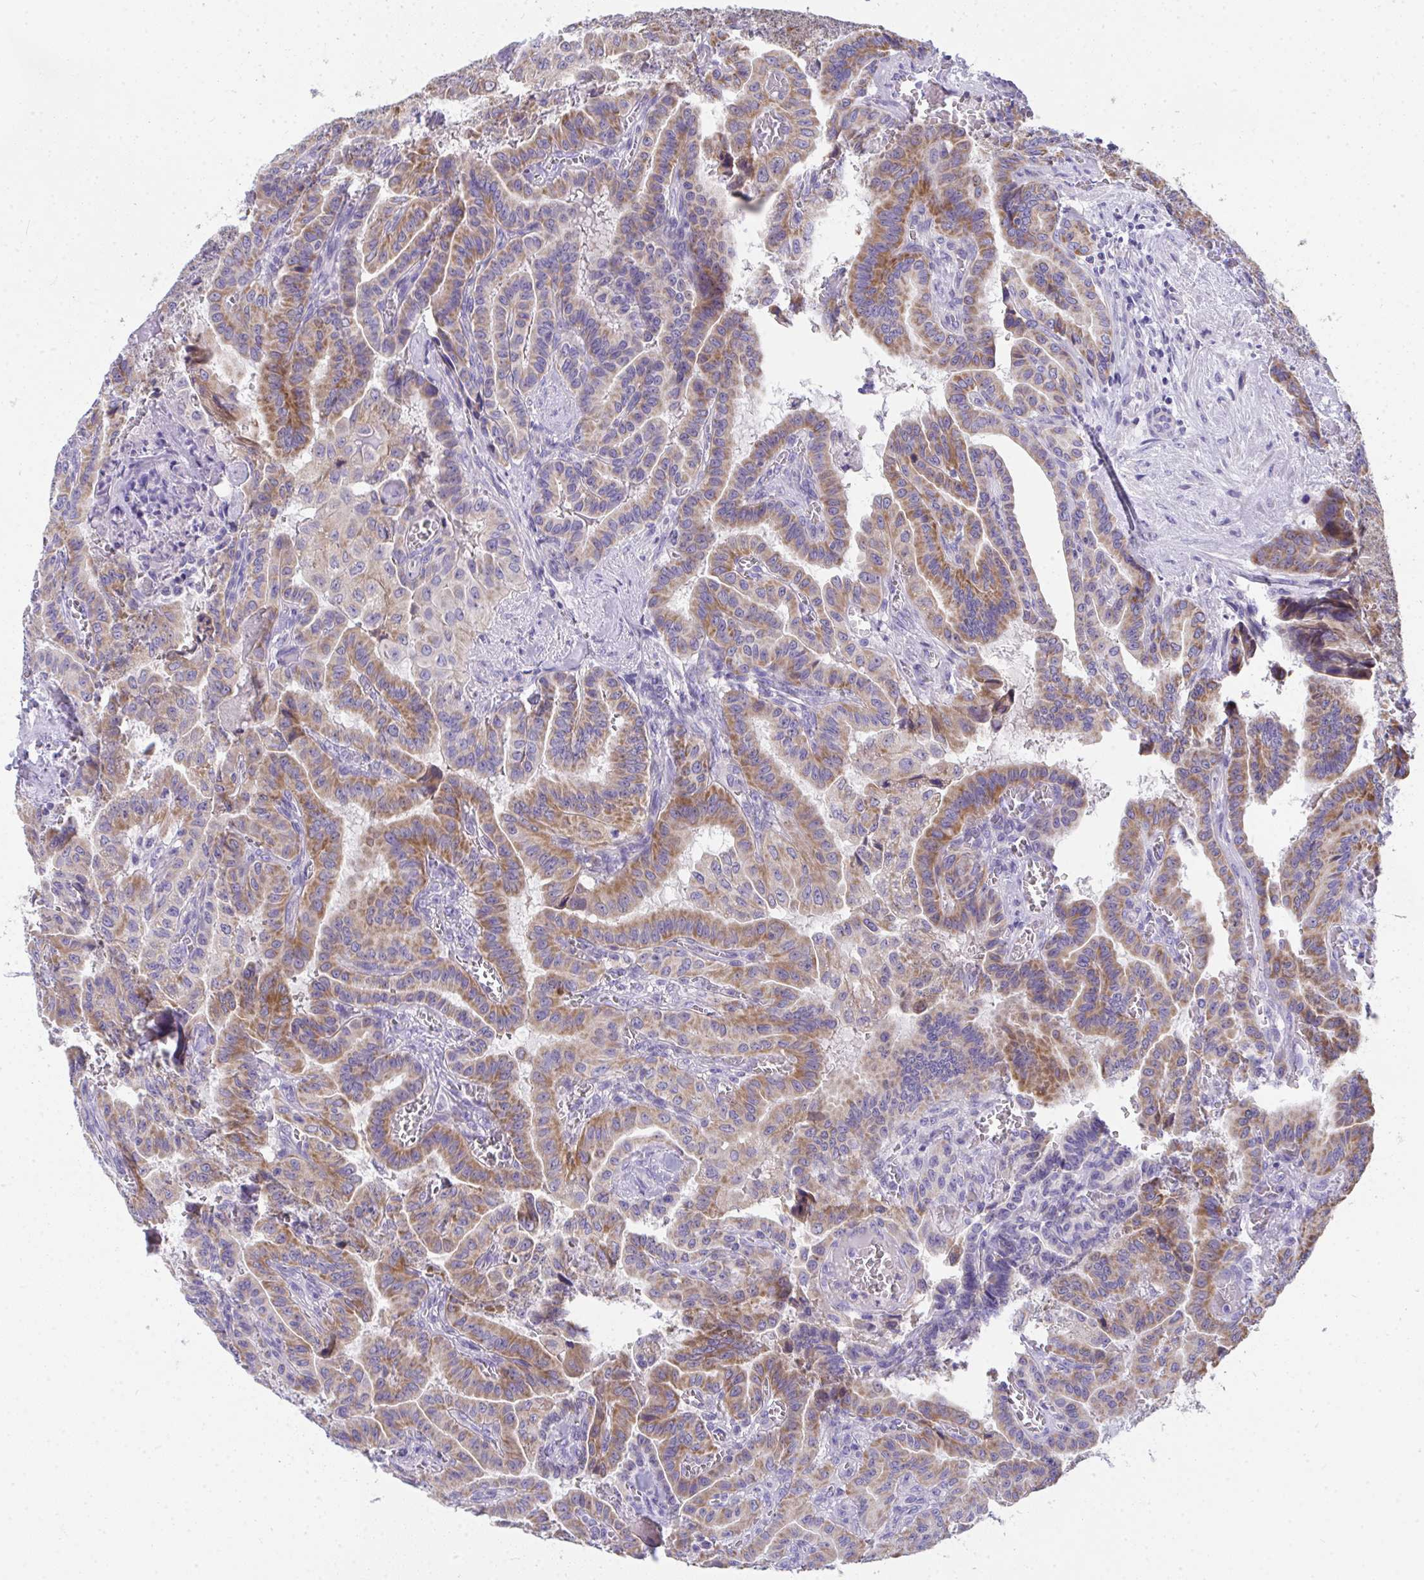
{"staining": {"intensity": "moderate", "quantity": ">75%", "location": "cytoplasmic/membranous"}, "tissue": "thyroid cancer", "cell_type": "Tumor cells", "image_type": "cancer", "snomed": [{"axis": "morphology", "description": "Papillary adenocarcinoma, NOS"}, {"axis": "morphology", "description": "Papillary adenoma metastatic"}, {"axis": "topography", "description": "Thyroid gland"}], "caption": "The photomicrograph exhibits immunohistochemical staining of thyroid cancer (papillary adenocarcinoma). There is moderate cytoplasmic/membranous positivity is seen in approximately >75% of tumor cells. The staining was performed using DAB (3,3'-diaminobenzidine), with brown indicating positive protein expression. Nuclei are stained blue with hematoxylin.", "gene": "COA5", "patient": {"sex": "male", "age": 87}}